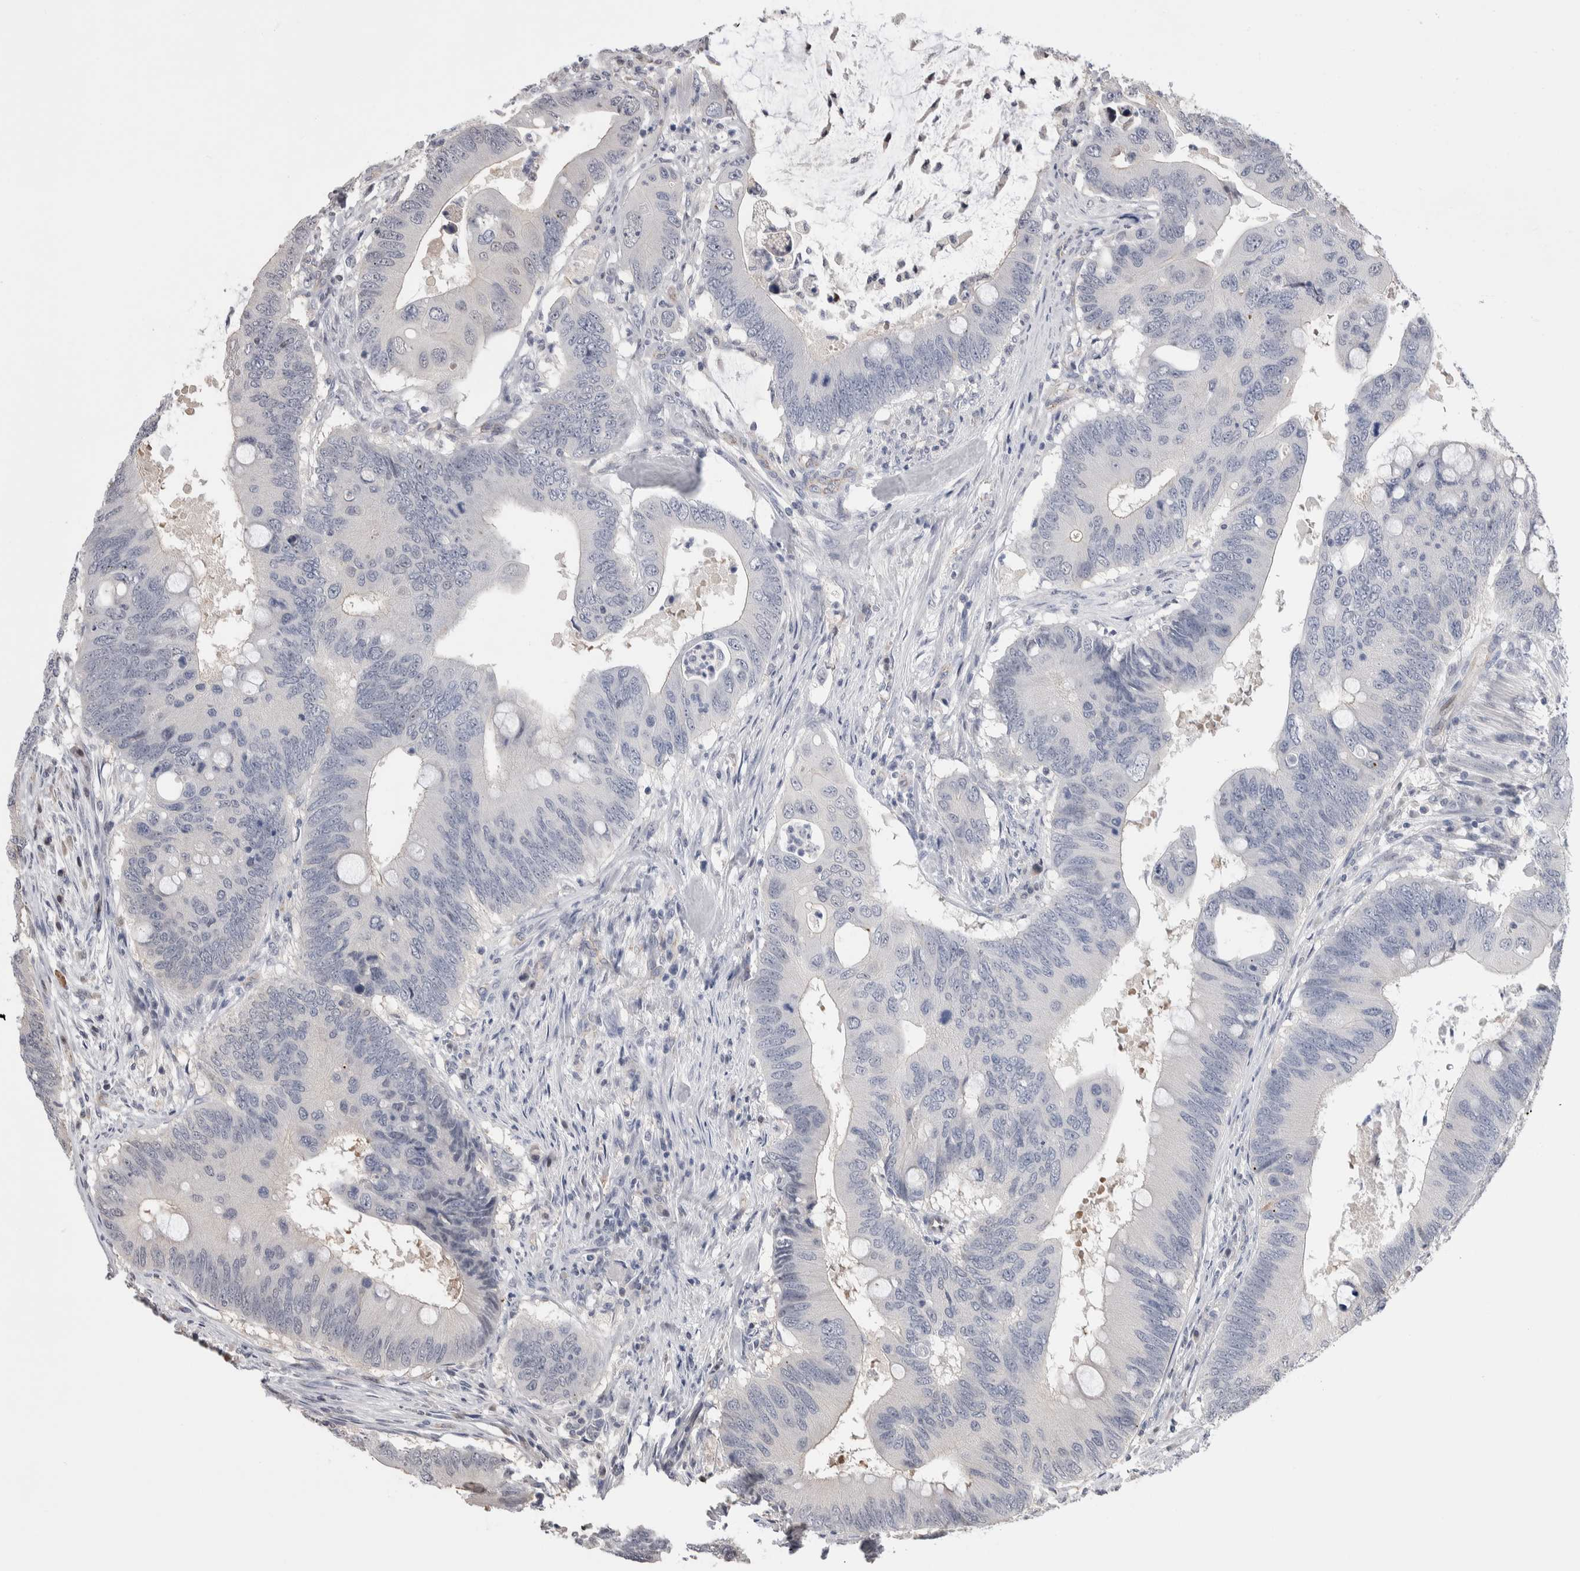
{"staining": {"intensity": "negative", "quantity": "none", "location": "none"}, "tissue": "colorectal cancer", "cell_type": "Tumor cells", "image_type": "cancer", "snomed": [{"axis": "morphology", "description": "Adenocarcinoma, NOS"}, {"axis": "topography", "description": "Colon"}], "caption": "An immunohistochemistry (IHC) photomicrograph of adenocarcinoma (colorectal) is shown. There is no staining in tumor cells of adenocarcinoma (colorectal).", "gene": "ZBTB49", "patient": {"sex": "male", "age": 71}}